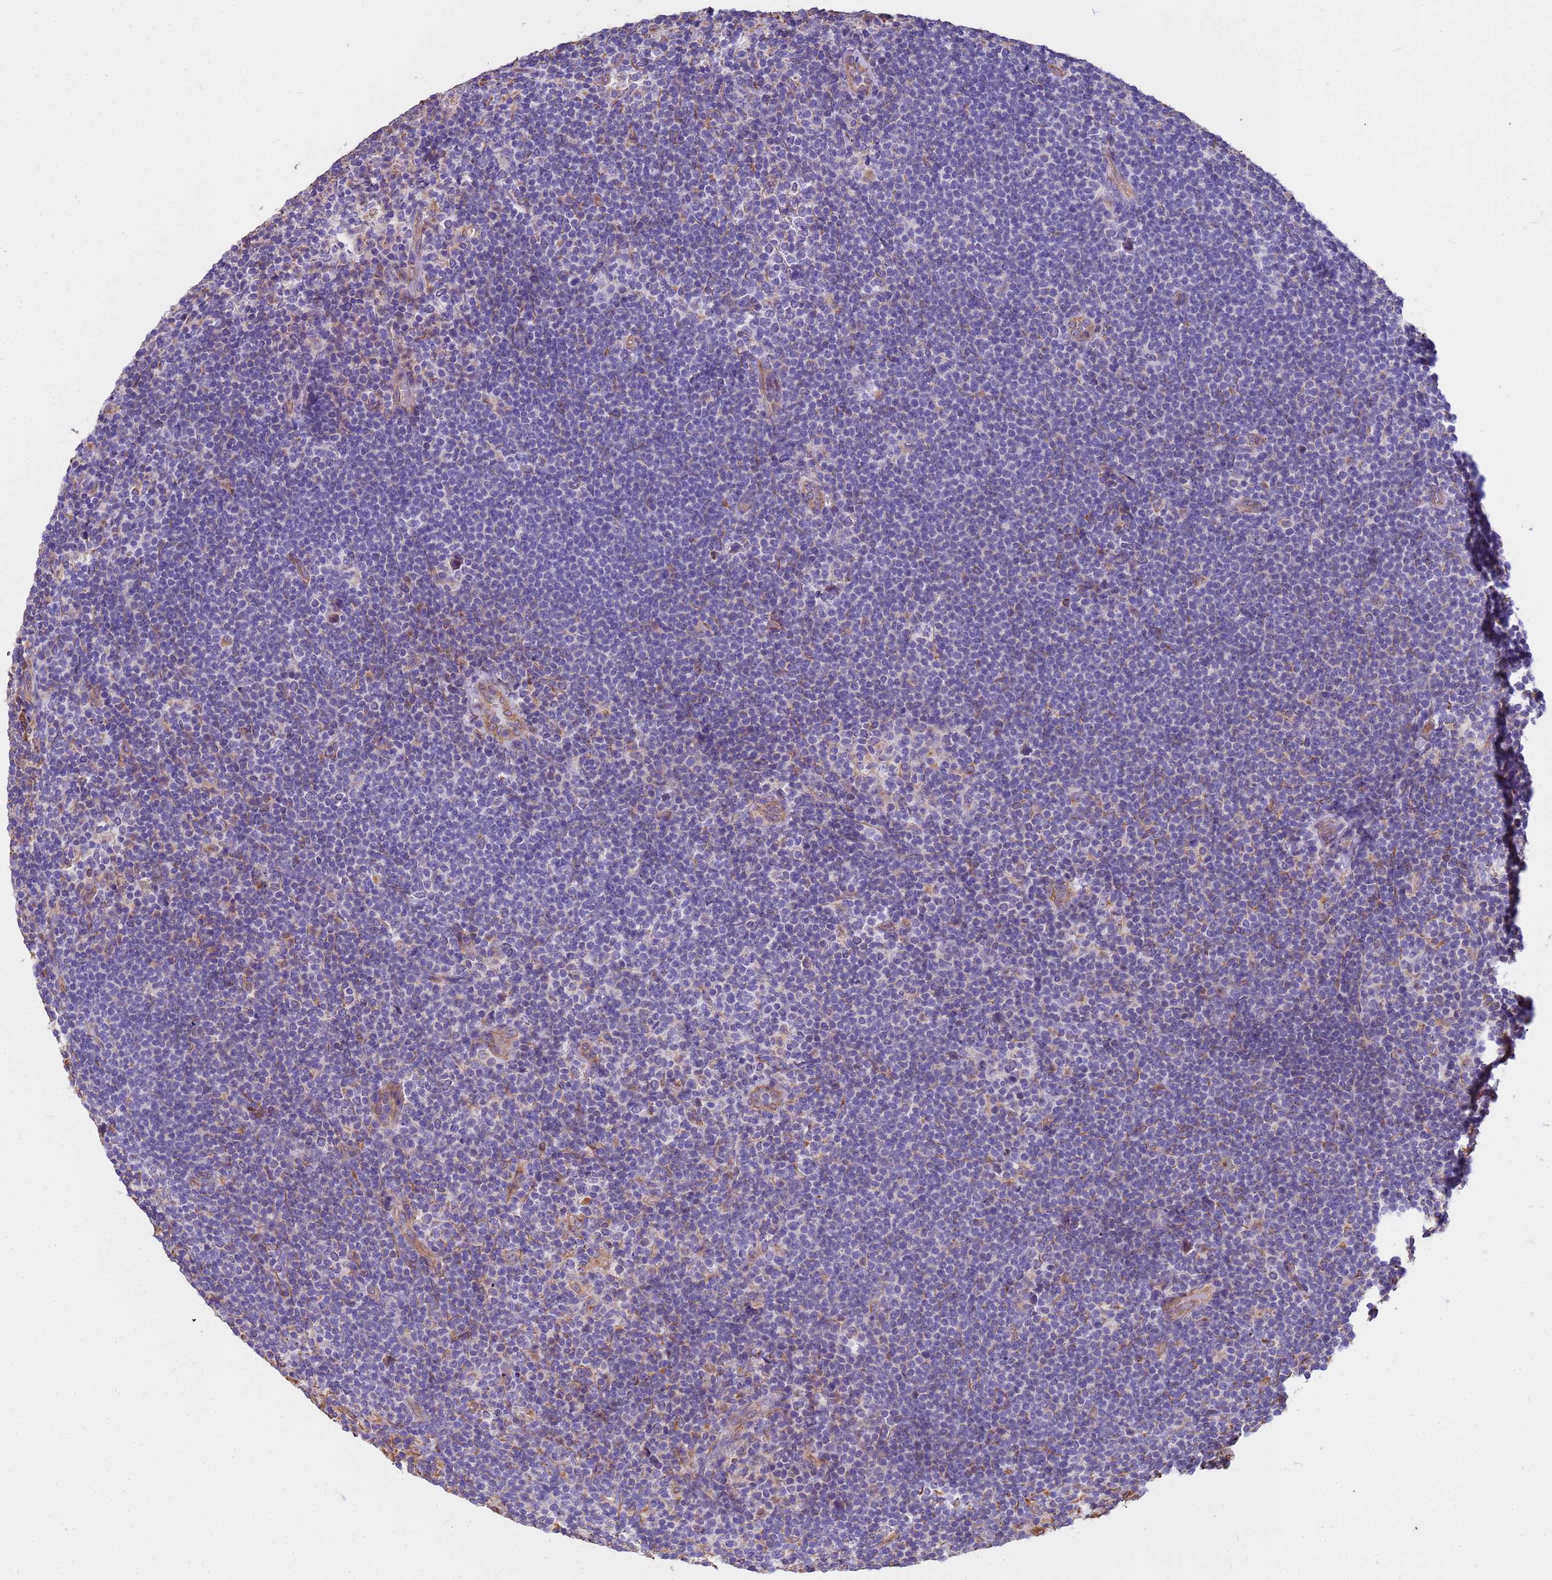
{"staining": {"intensity": "negative", "quantity": "none", "location": "none"}, "tissue": "lymphoma", "cell_type": "Tumor cells", "image_type": "cancer", "snomed": [{"axis": "morphology", "description": "Hodgkin's disease, NOS"}, {"axis": "topography", "description": "Lymph node"}], "caption": "This is an IHC image of human Hodgkin's disease. There is no expression in tumor cells.", "gene": "TCEAL3", "patient": {"sex": "female", "age": 57}}